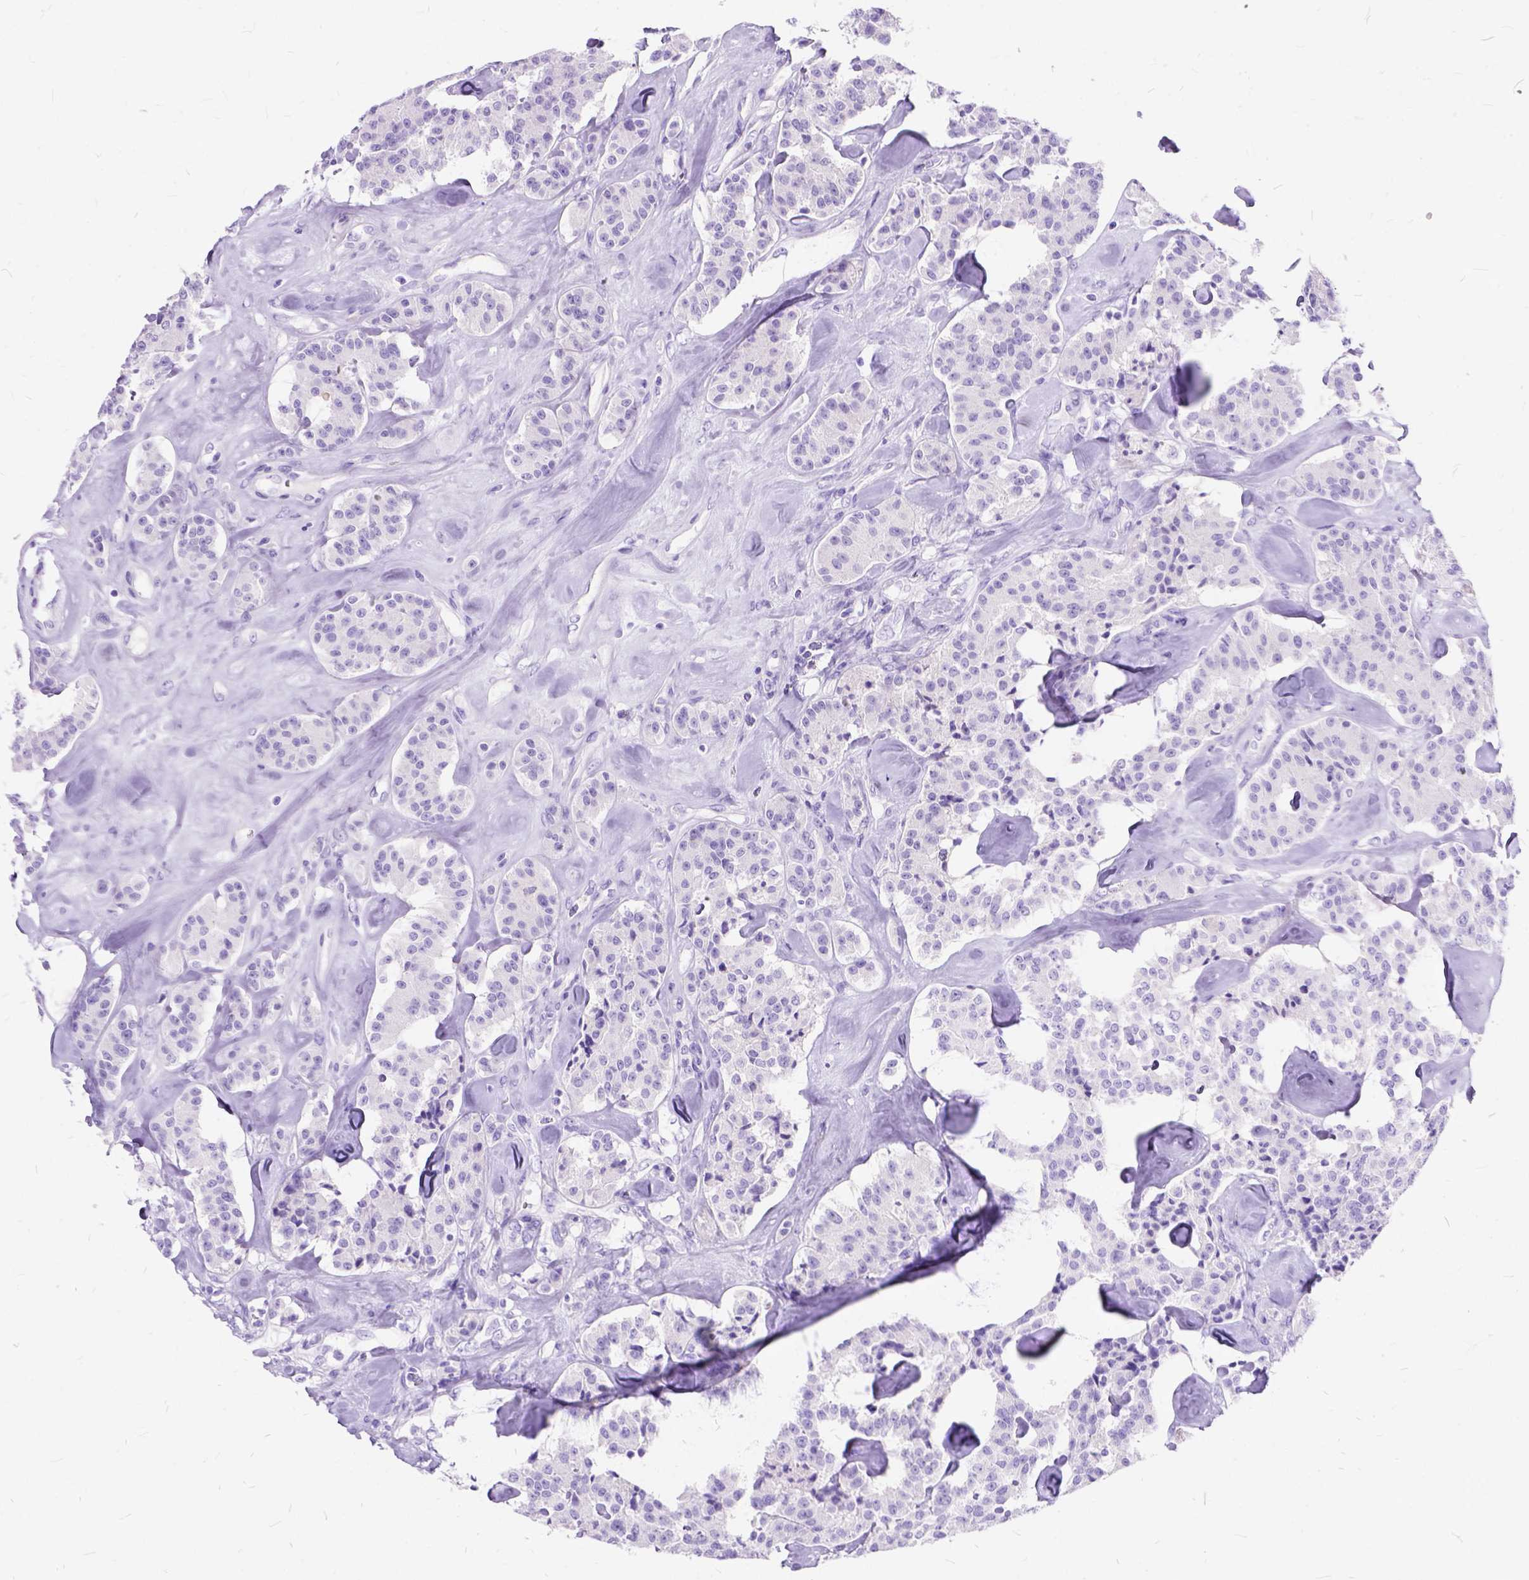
{"staining": {"intensity": "negative", "quantity": "none", "location": "none"}, "tissue": "carcinoid", "cell_type": "Tumor cells", "image_type": "cancer", "snomed": [{"axis": "morphology", "description": "Carcinoid, malignant, NOS"}, {"axis": "topography", "description": "Pancreas"}], "caption": "Tumor cells show no significant positivity in malignant carcinoid. (Stains: DAB (3,3'-diaminobenzidine) immunohistochemistry (IHC) with hematoxylin counter stain, Microscopy: brightfield microscopy at high magnification).", "gene": "C1QTNF3", "patient": {"sex": "male", "age": 41}}